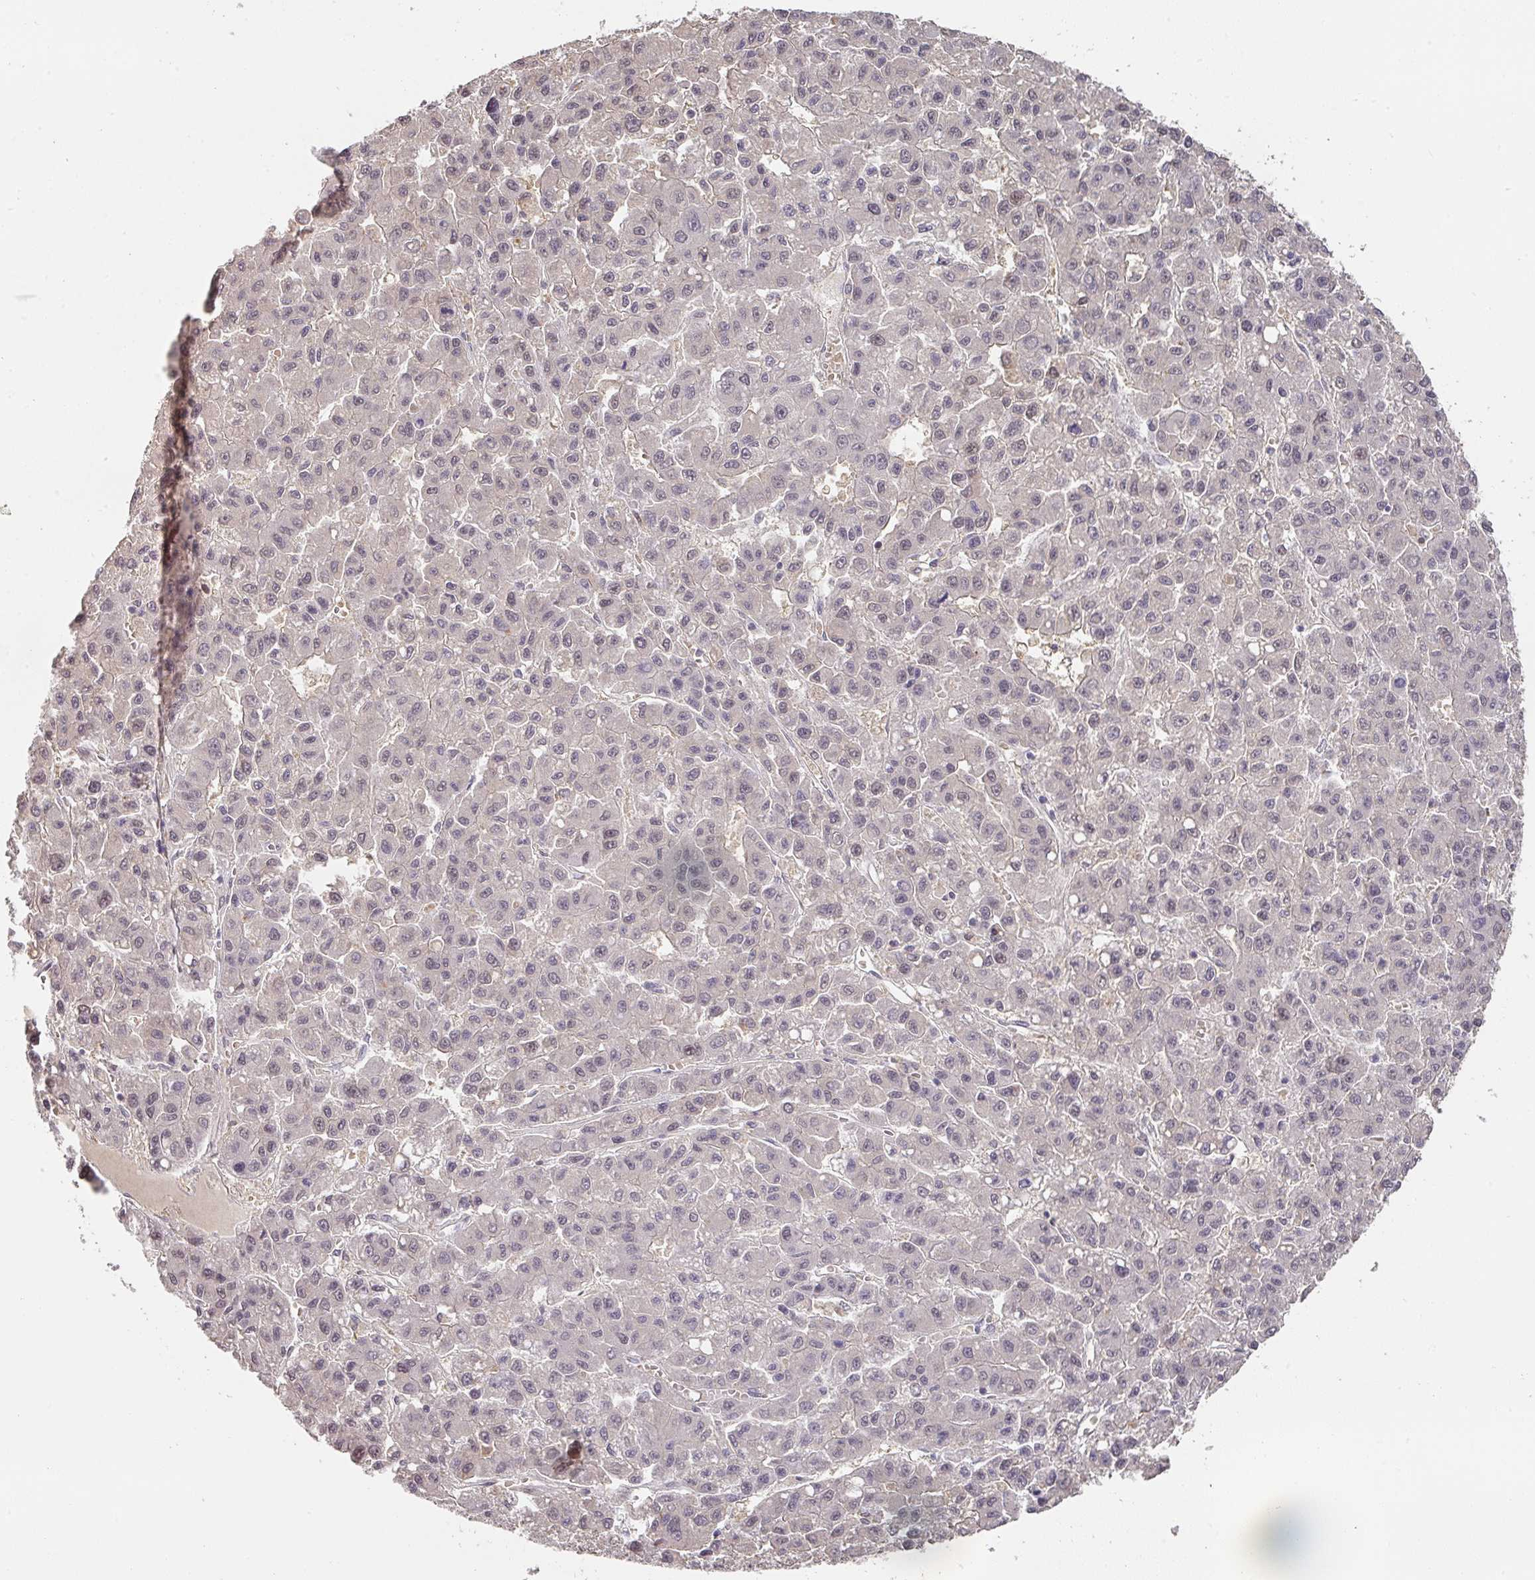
{"staining": {"intensity": "weak", "quantity": "25%-75%", "location": "nuclear"}, "tissue": "liver cancer", "cell_type": "Tumor cells", "image_type": "cancer", "snomed": [{"axis": "morphology", "description": "Carcinoma, Hepatocellular, NOS"}, {"axis": "topography", "description": "Liver"}], "caption": "Immunohistochemical staining of hepatocellular carcinoma (liver) shows low levels of weak nuclear protein positivity in approximately 25%-75% of tumor cells. (DAB (3,3'-diaminobenzidine) = brown stain, brightfield microscopy at high magnification).", "gene": "FOXN4", "patient": {"sex": "male", "age": 70}}